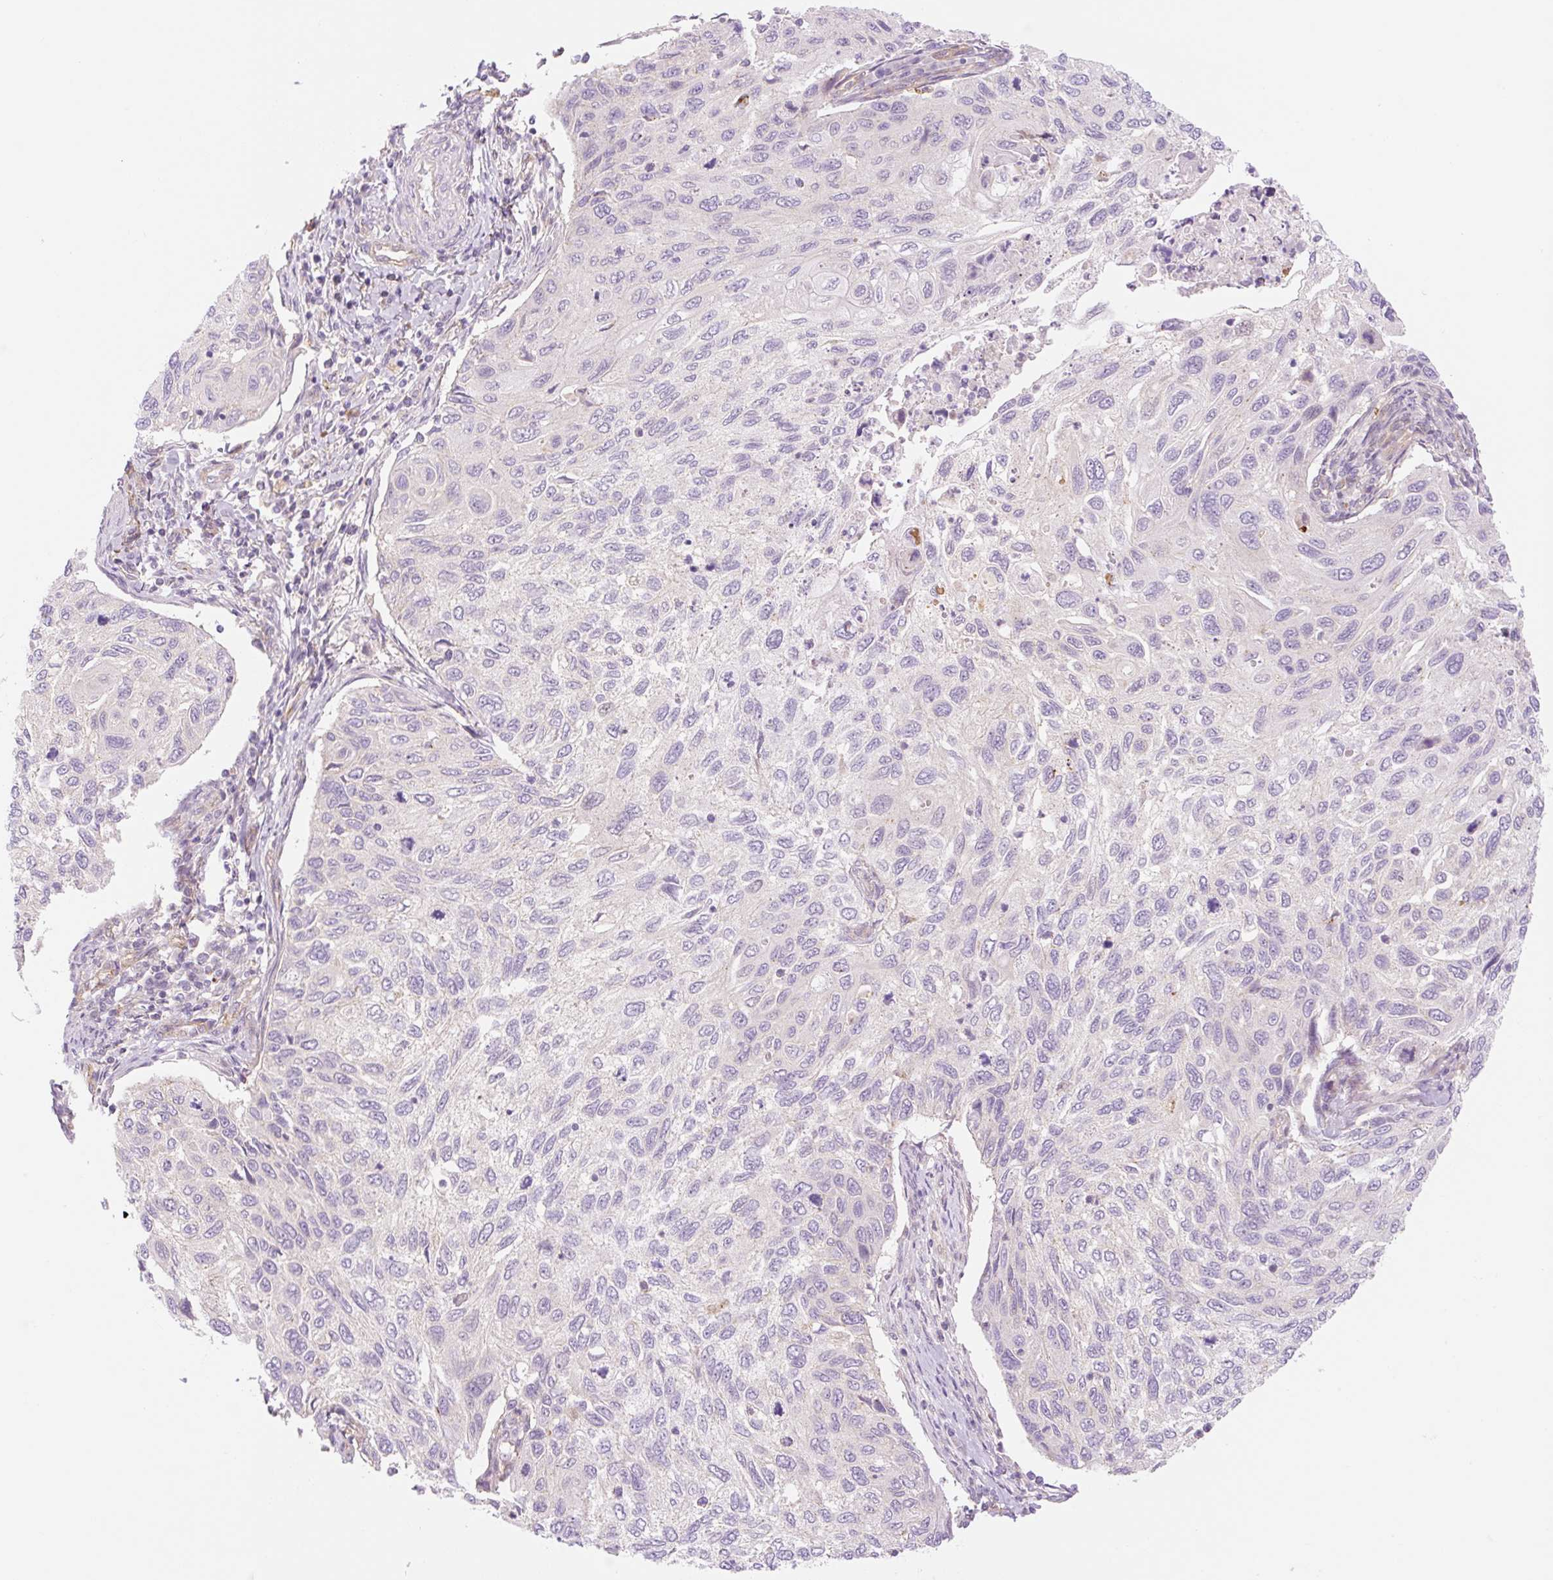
{"staining": {"intensity": "negative", "quantity": "none", "location": "none"}, "tissue": "cervical cancer", "cell_type": "Tumor cells", "image_type": "cancer", "snomed": [{"axis": "morphology", "description": "Squamous cell carcinoma, NOS"}, {"axis": "topography", "description": "Cervix"}], "caption": "Photomicrograph shows no significant protein staining in tumor cells of cervical squamous cell carcinoma.", "gene": "NLRP5", "patient": {"sex": "female", "age": 70}}